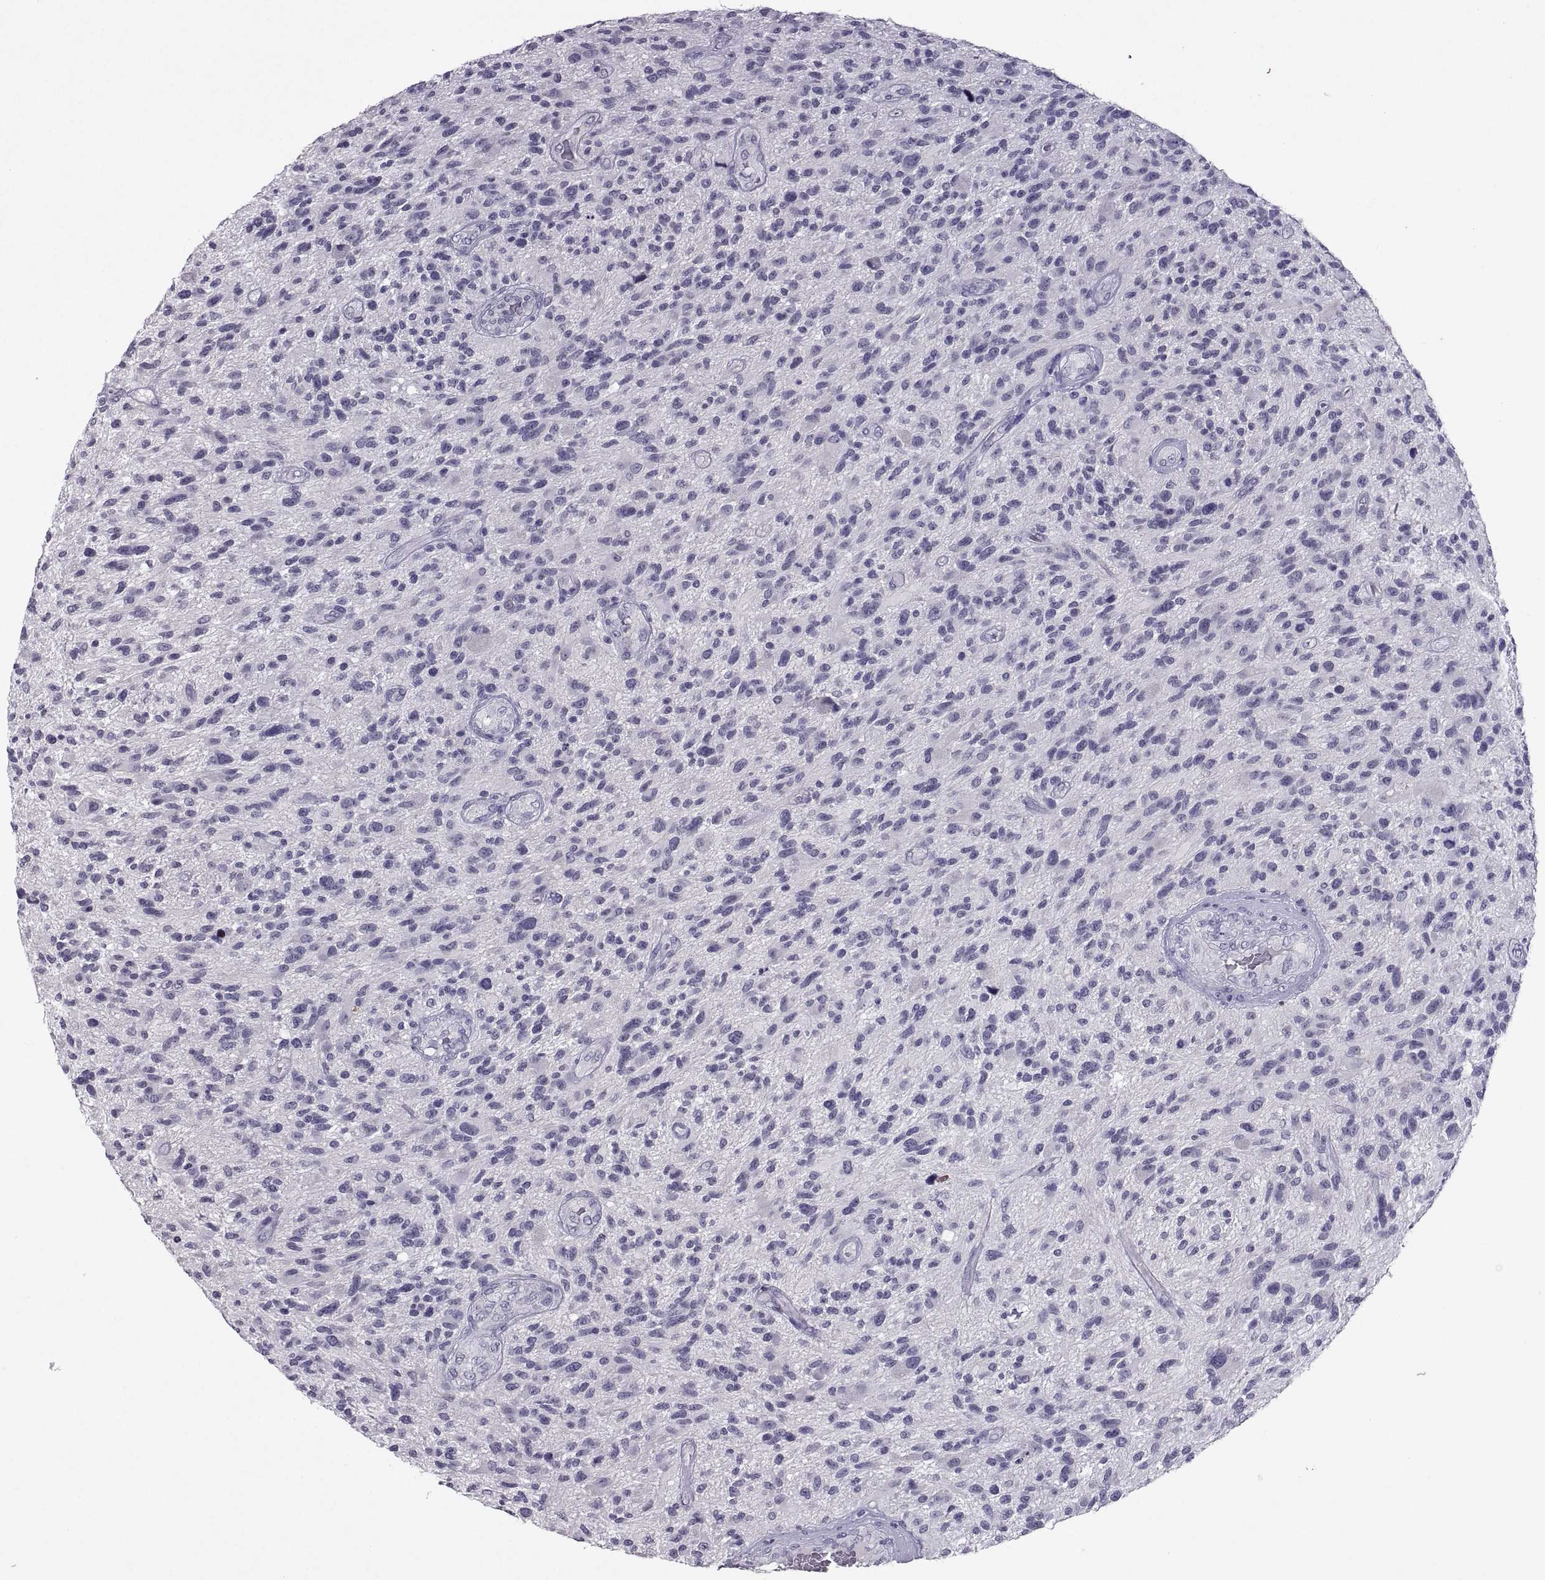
{"staining": {"intensity": "negative", "quantity": "none", "location": "none"}, "tissue": "glioma", "cell_type": "Tumor cells", "image_type": "cancer", "snomed": [{"axis": "morphology", "description": "Glioma, malignant, High grade"}, {"axis": "topography", "description": "Brain"}], "caption": "Human high-grade glioma (malignant) stained for a protein using IHC shows no staining in tumor cells.", "gene": "SOX21", "patient": {"sex": "male", "age": 47}}